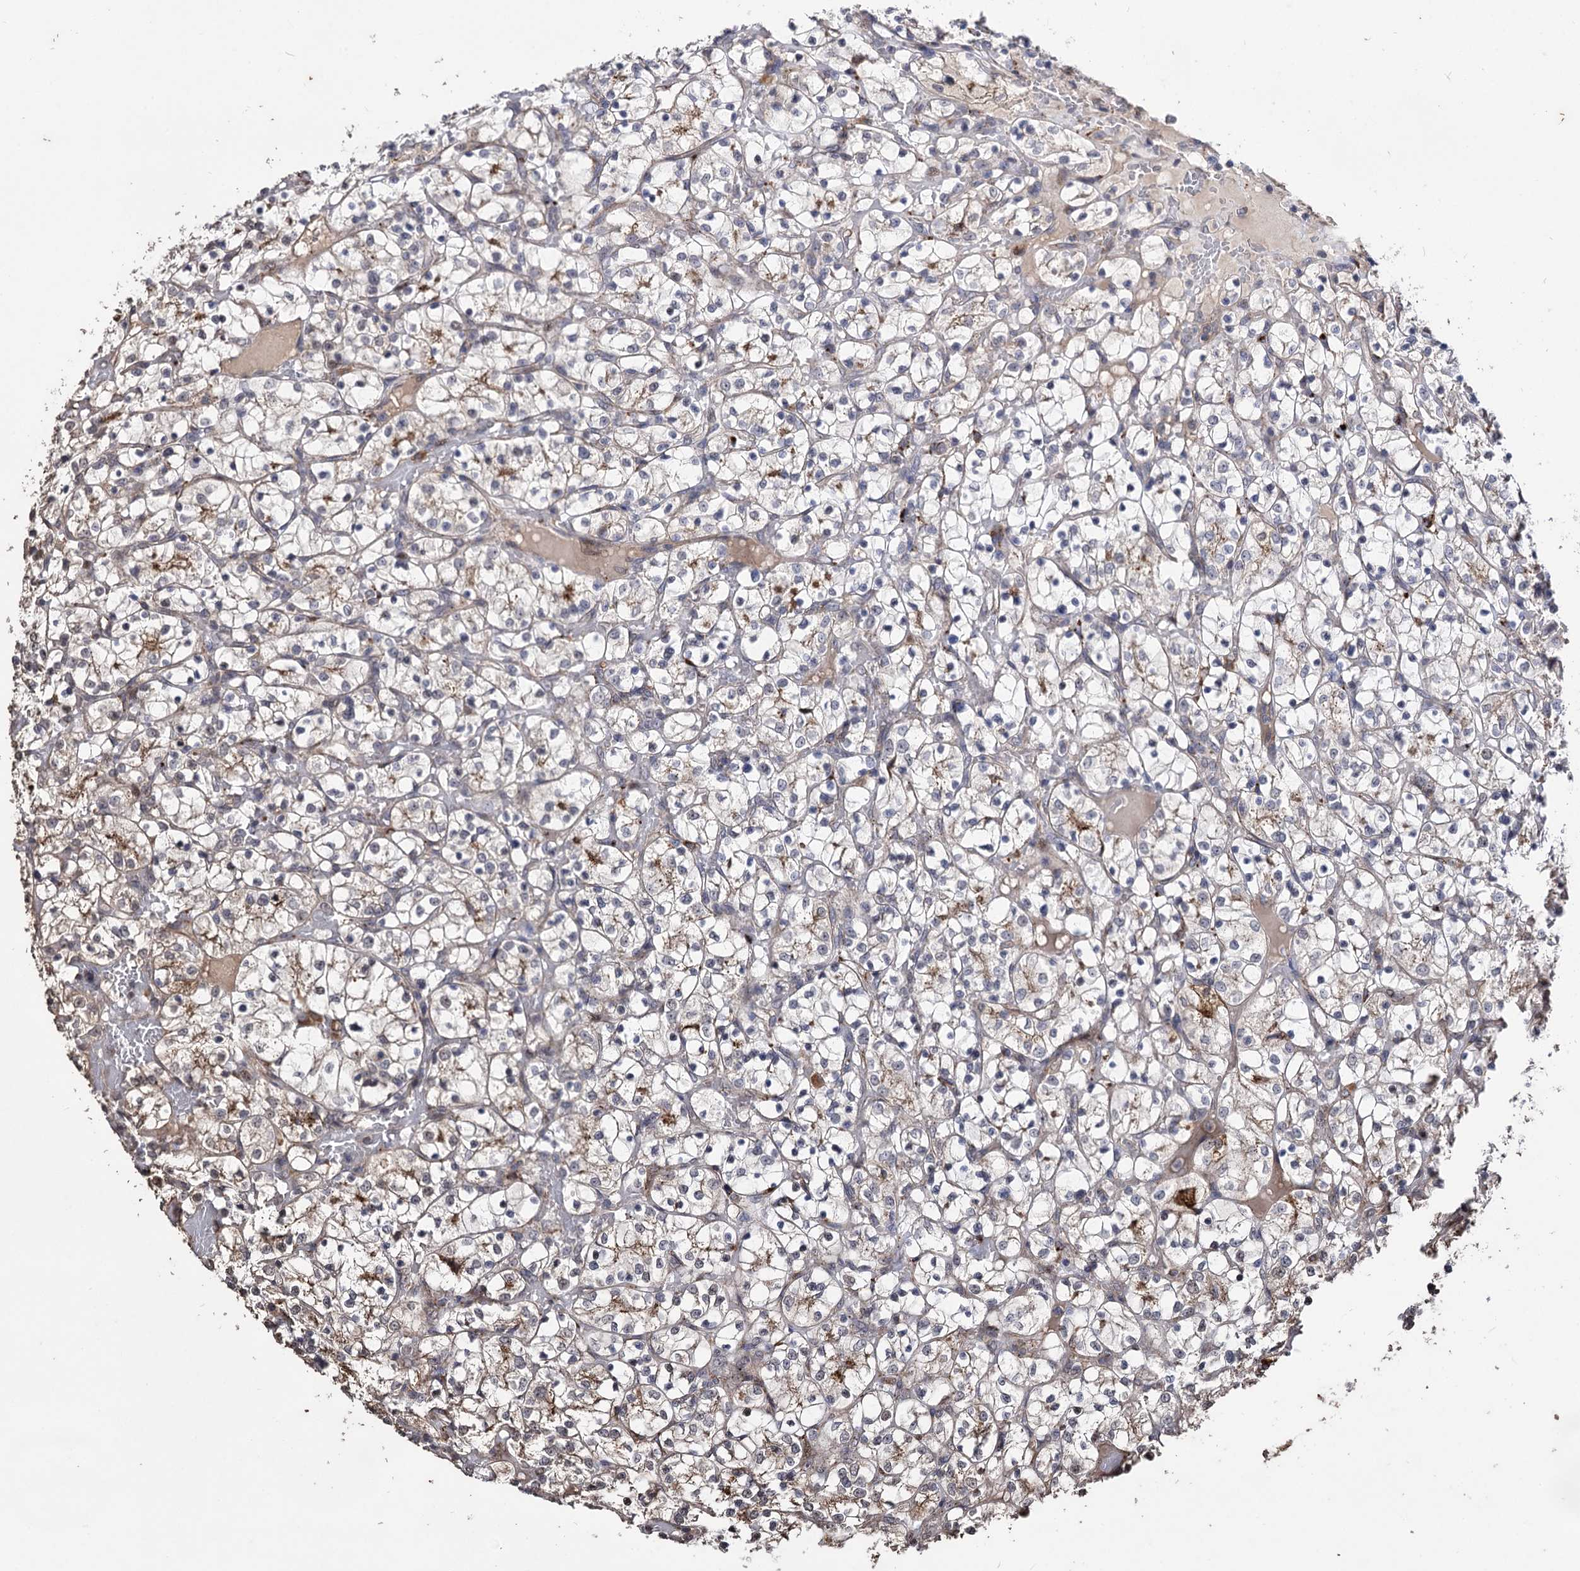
{"staining": {"intensity": "weak", "quantity": "<25%", "location": "cytoplasmic/membranous"}, "tissue": "renal cancer", "cell_type": "Tumor cells", "image_type": "cancer", "snomed": [{"axis": "morphology", "description": "Adenocarcinoma, NOS"}, {"axis": "topography", "description": "Kidney"}], "caption": "This is an IHC micrograph of adenocarcinoma (renal). There is no positivity in tumor cells.", "gene": "MICAL2", "patient": {"sex": "female", "age": 69}}